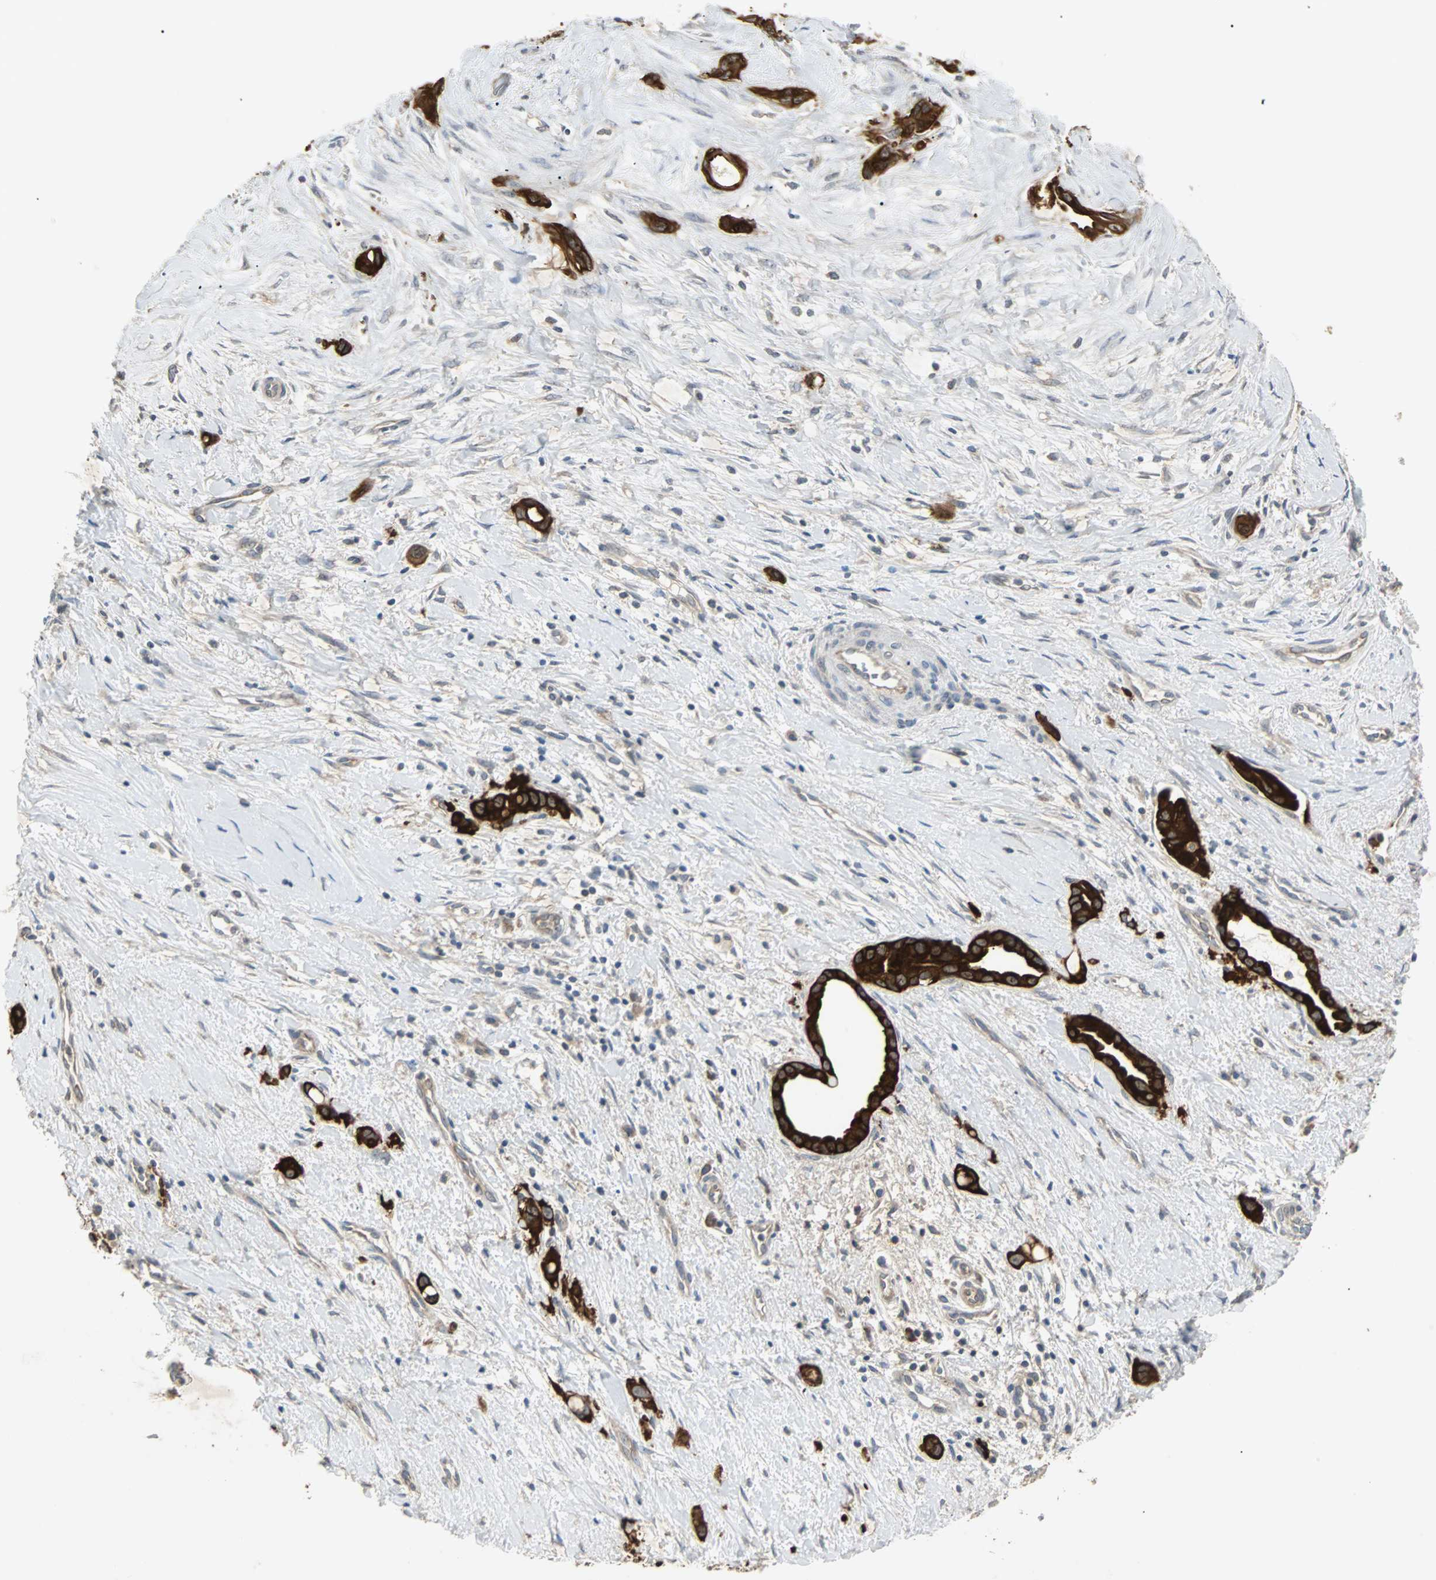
{"staining": {"intensity": "strong", "quantity": ">75%", "location": "cytoplasmic/membranous"}, "tissue": "liver cancer", "cell_type": "Tumor cells", "image_type": "cancer", "snomed": [{"axis": "morphology", "description": "Cholangiocarcinoma"}, {"axis": "topography", "description": "Liver"}], "caption": "Immunohistochemical staining of liver cholangiocarcinoma demonstrates high levels of strong cytoplasmic/membranous positivity in approximately >75% of tumor cells.", "gene": "CMC2", "patient": {"sex": "female", "age": 65}}